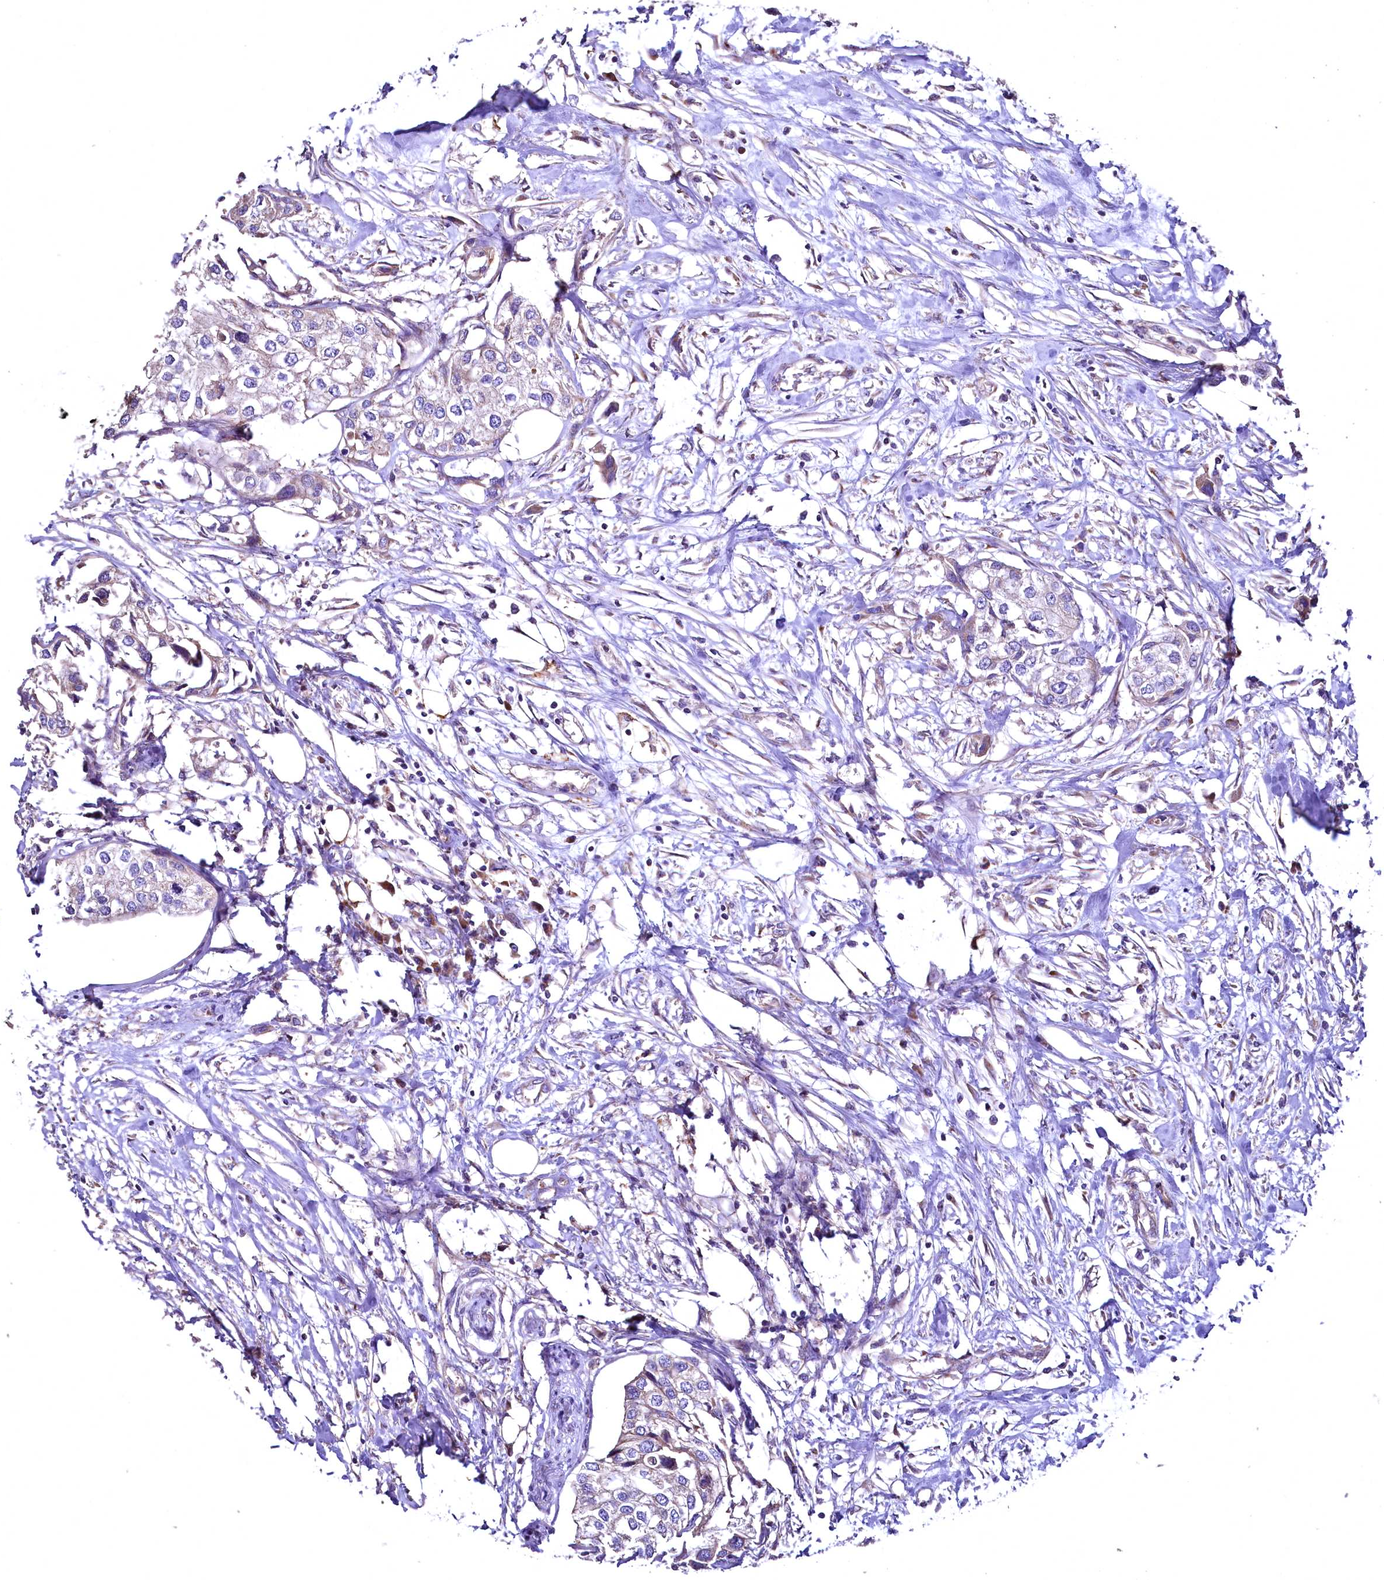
{"staining": {"intensity": "negative", "quantity": "none", "location": "none"}, "tissue": "urothelial cancer", "cell_type": "Tumor cells", "image_type": "cancer", "snomed": [{"axis": "morphology", "description": "Urothelial carcinoma, High grade"}, {"axis": "topography", "description": "Urinary bladder"}], "caption": "This photomicrograph is of urothelial cancer stained with IHC to label a protein in brown with the nuclei are counter-stained blue. There is no positivity in tumor cells. The staining was performed using DAB to visualize the protein expression in brown, while the nuclei were stained in blue with hematoxylin (Magnification: 20x).", "gene": "TBCEL", "patient": {"sex": "male", "age": 64}}